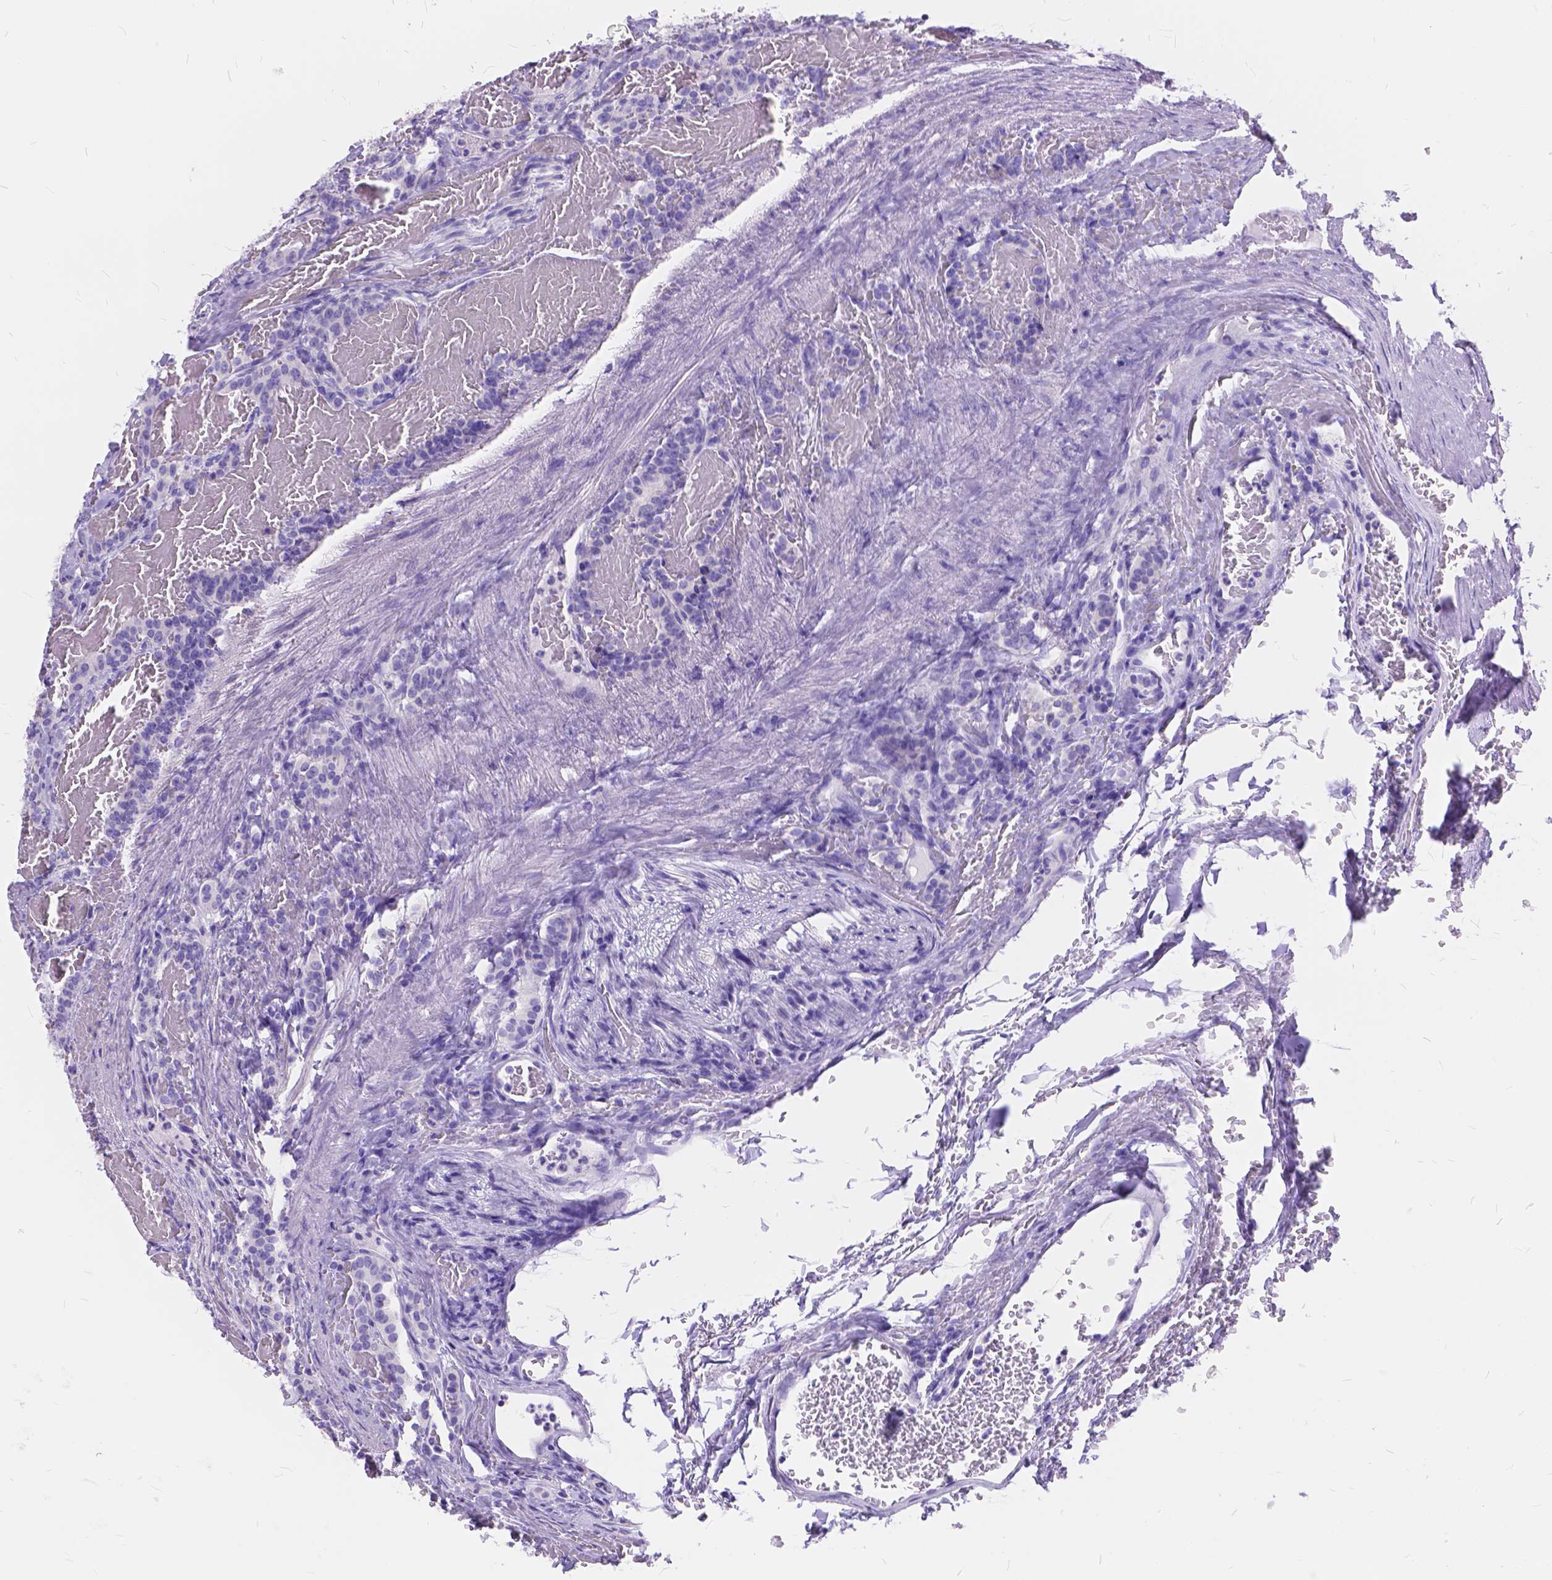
{"staining": {"intensity": "negative", "quantity": "none", "location": "none"}, "tissue": "carcinoid", "cell_type": "Tumor cells", "image_type": "cancer", "snomed": [{"axis": "morphology", "description": "Carcinoid, malignant, NOS"}, {"axis": "topography", "description": "Lung"}], "caption": "A high-resolution image shows immunohistochemistry (IHC) staining of carcinoid (malignant), which demonstrates no significant expression in tumor cells.", "gene": "FOXL2", "patient": {"sex": "female", "age": 46}}